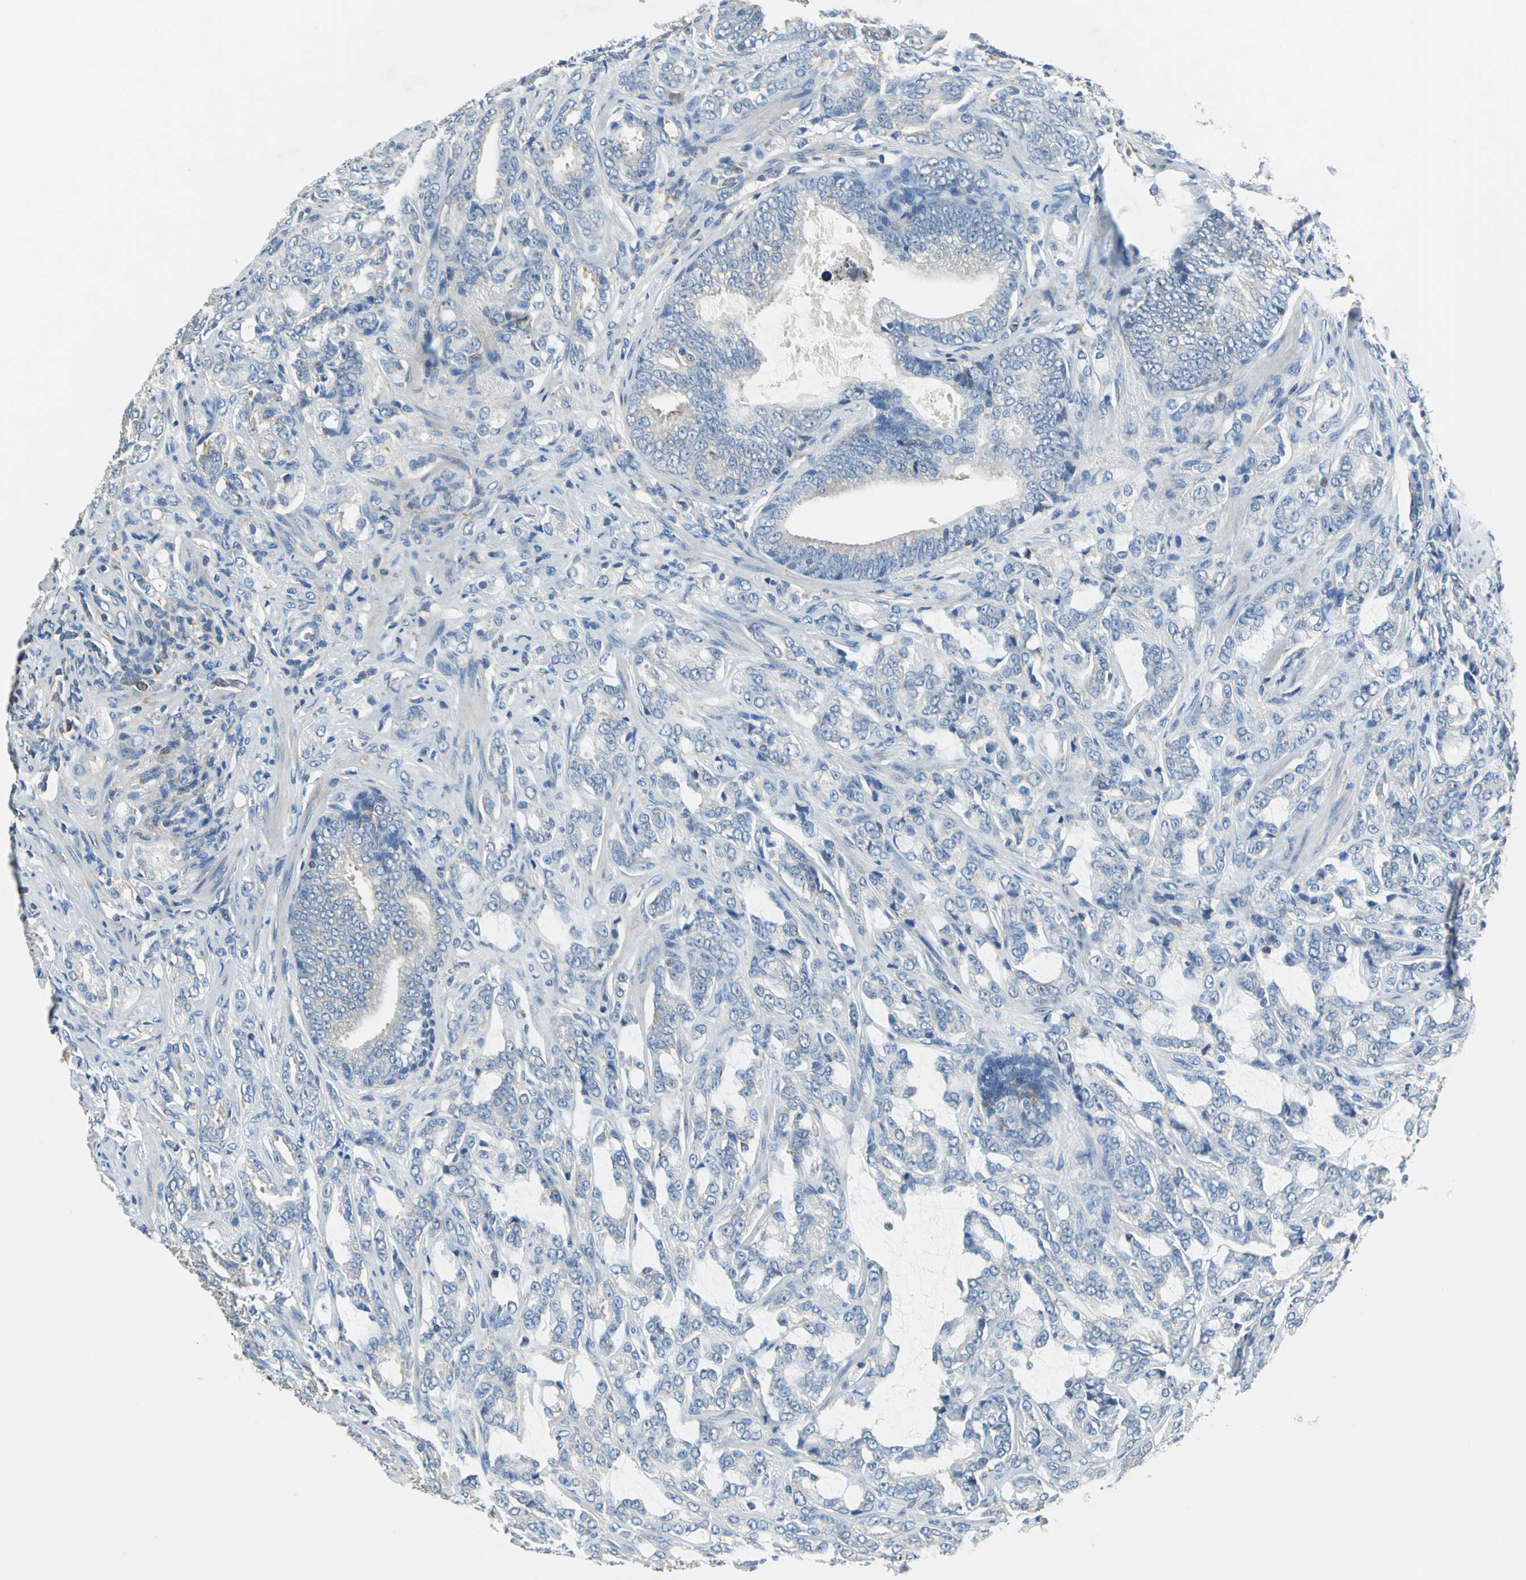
{"staining": {"intensity": "negative", "quantity": "none", "location": "none"}, "tissue": "prostate cancer", "cell_type": "Tumor cells", "image_type": "cancer", "snomed": [{"axis": "morphology", "description": "Adenocarcinoma, Low grade"}, {"axis": "topography", "description": "Prostate"}], "caption": "High magnification brightfield microscopy of prostate cancer stained with DAB (3,3'-diaminobenzidine) (brown) and counterstained with hematoxylin (blue): tumor cells show no significant staining.", "gene": "PRKCA", "patient": {"sex": "male", "age": 58}}